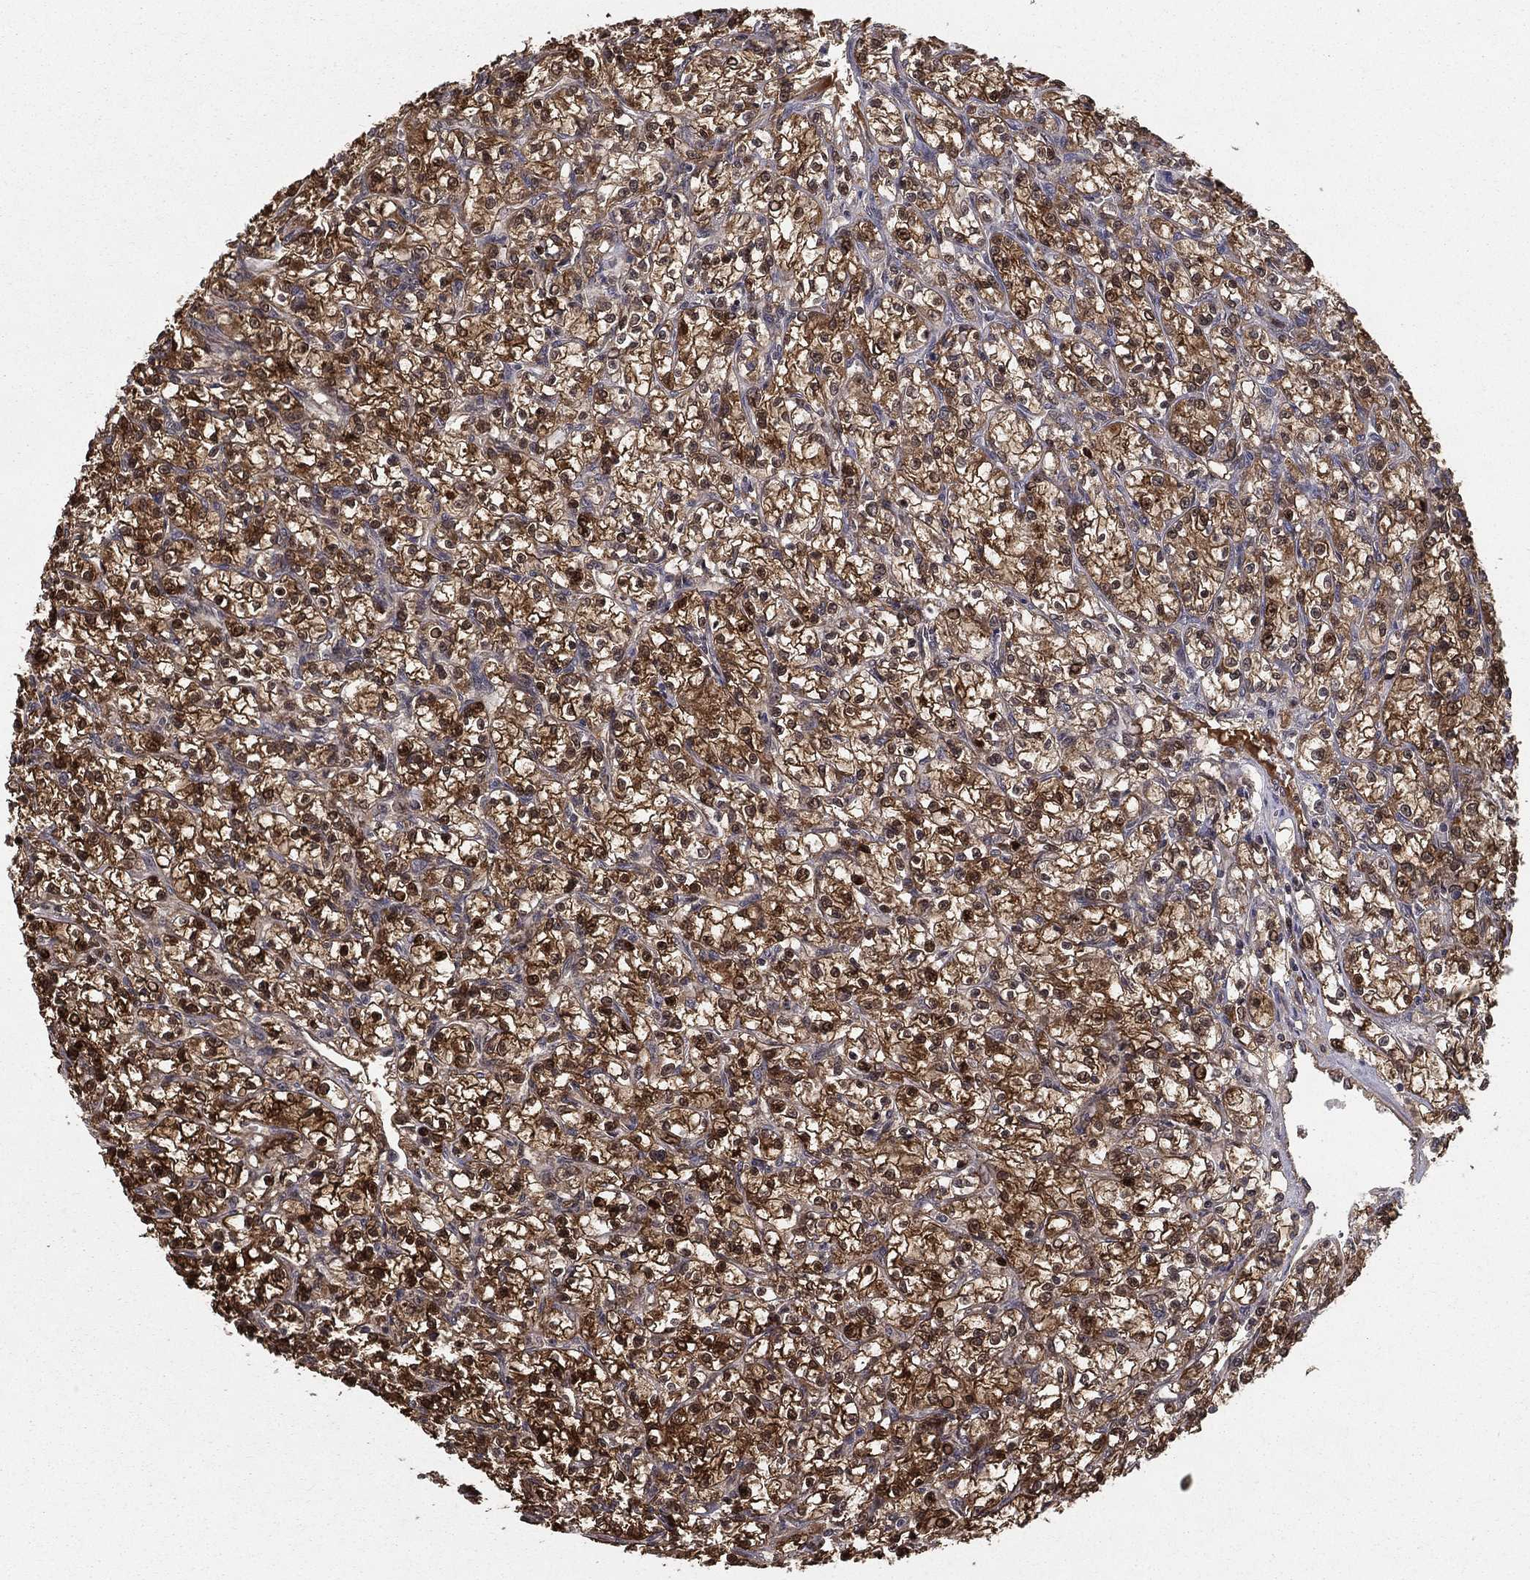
{"staining": {"intensity": "strong", "quantity": ">75%", "location": "cytoplasmic/membranous"}, "tissue": "renal cancer", "cell_type": "Tumor cells", "image_type": "cancer", "snomed": [{"axis": "morphology", "description": "Adenocarcinoma, NOS"}, {"axis": "topography", "description": "Kidney"}], "caption": "There is high levels of strong cytoplasmic/membranous expression in tumor cells of renal cancer (adenocarcinoma), as demonstrated by immunohistochemical staining (brown color).", "gene": "SLC6A6", "patient": {"sex": "female", "age": 59}}